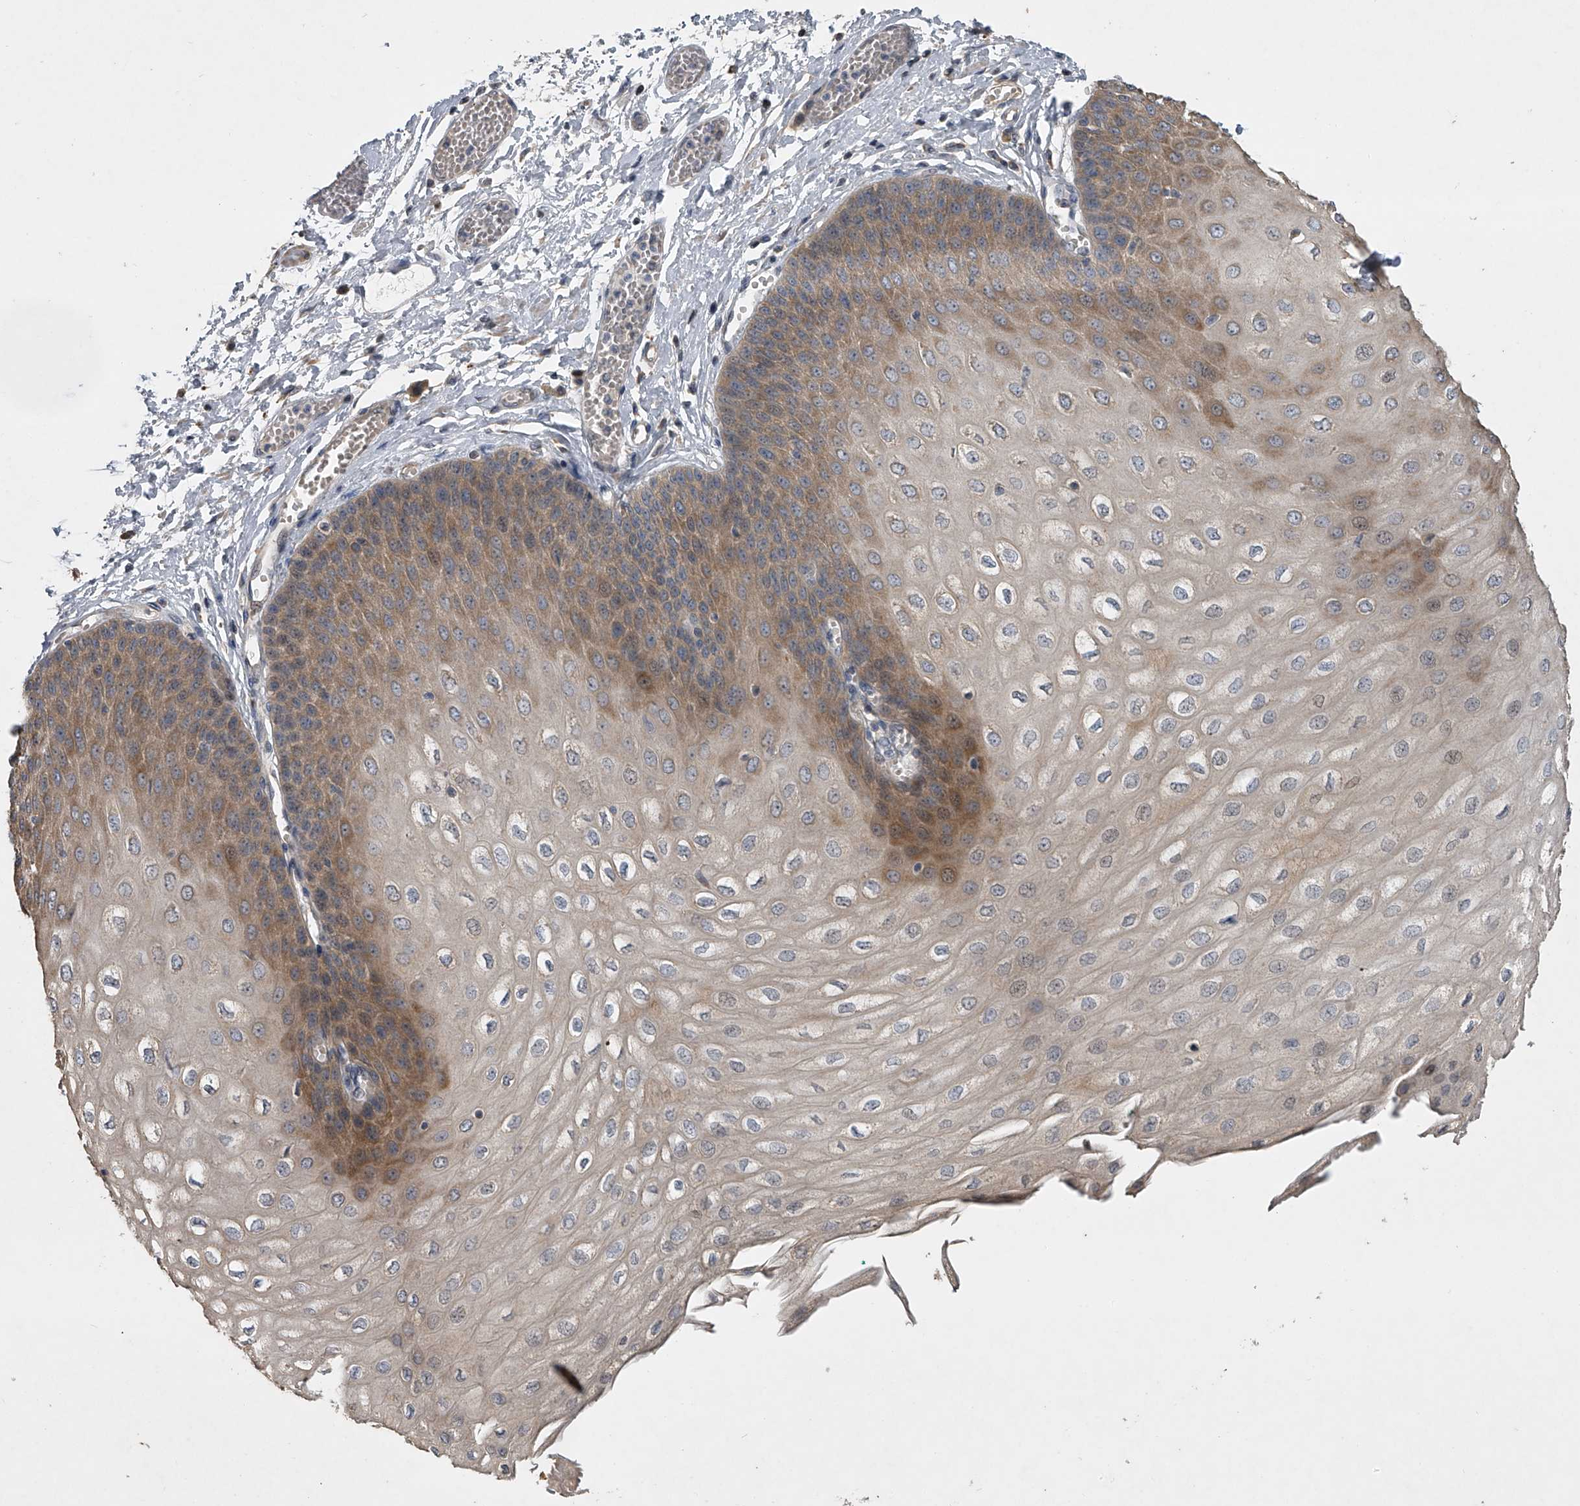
{"staining": {"intensity": "moderate", "quantity": "25%-75%", "location": "cytoplasmic/membranous"}, "tissue": "esophagus", "cell_type": "Squamous epithelial cells", "image_type": "normal", "snomed": [{"axis": "morphology", "description": "Normal tissue, NOS"}, {"axis": "topography", "description": "Esophagus"}], "caption": "A brown stain labels moderate cytoplasmic/membranous expression of a protein in squamous epithelial cells of benign esophagus.", "gene": "DOCK9", "patient": {"sex": "male", "age": 60}}